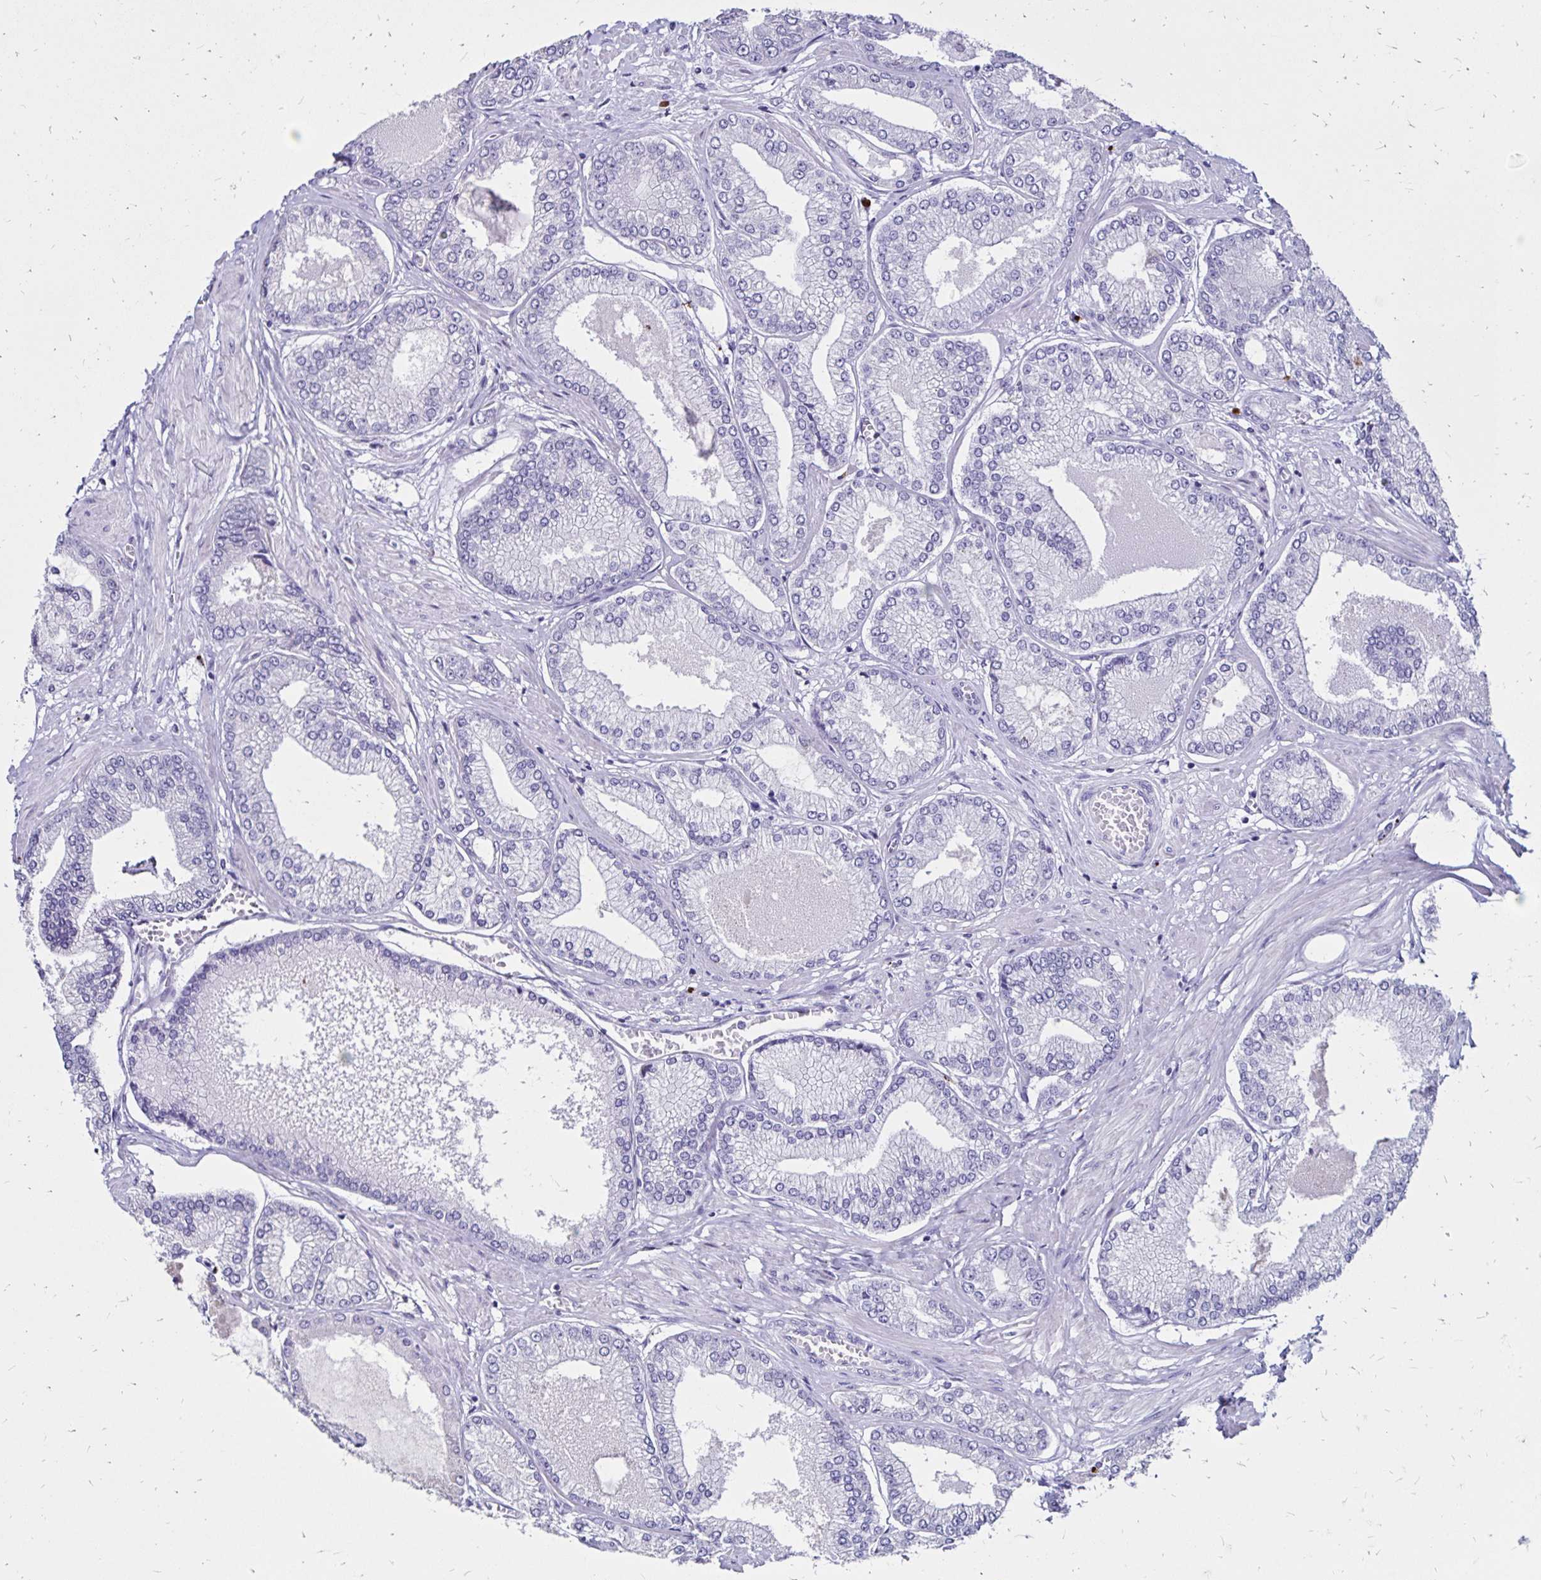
{"staining": {"intensity": "negative", "quantity": "none", "location": "none"}, "tissue": "prostate cancer", "cell_type": "Tumor cells", "image_type": "cancer", "snomed": [{"axis": "morphology", "description": "Adenocarcinoma, Low grade"}, {"axis": "topography", "description": "Prostate"}], "caption": "Micrograph shows no significant protein staining in tumor cells of adenocarcinoma (low-grade) (prostate).", "gene": "EVPL", "patient": {"sex": "male", "age": 55}}